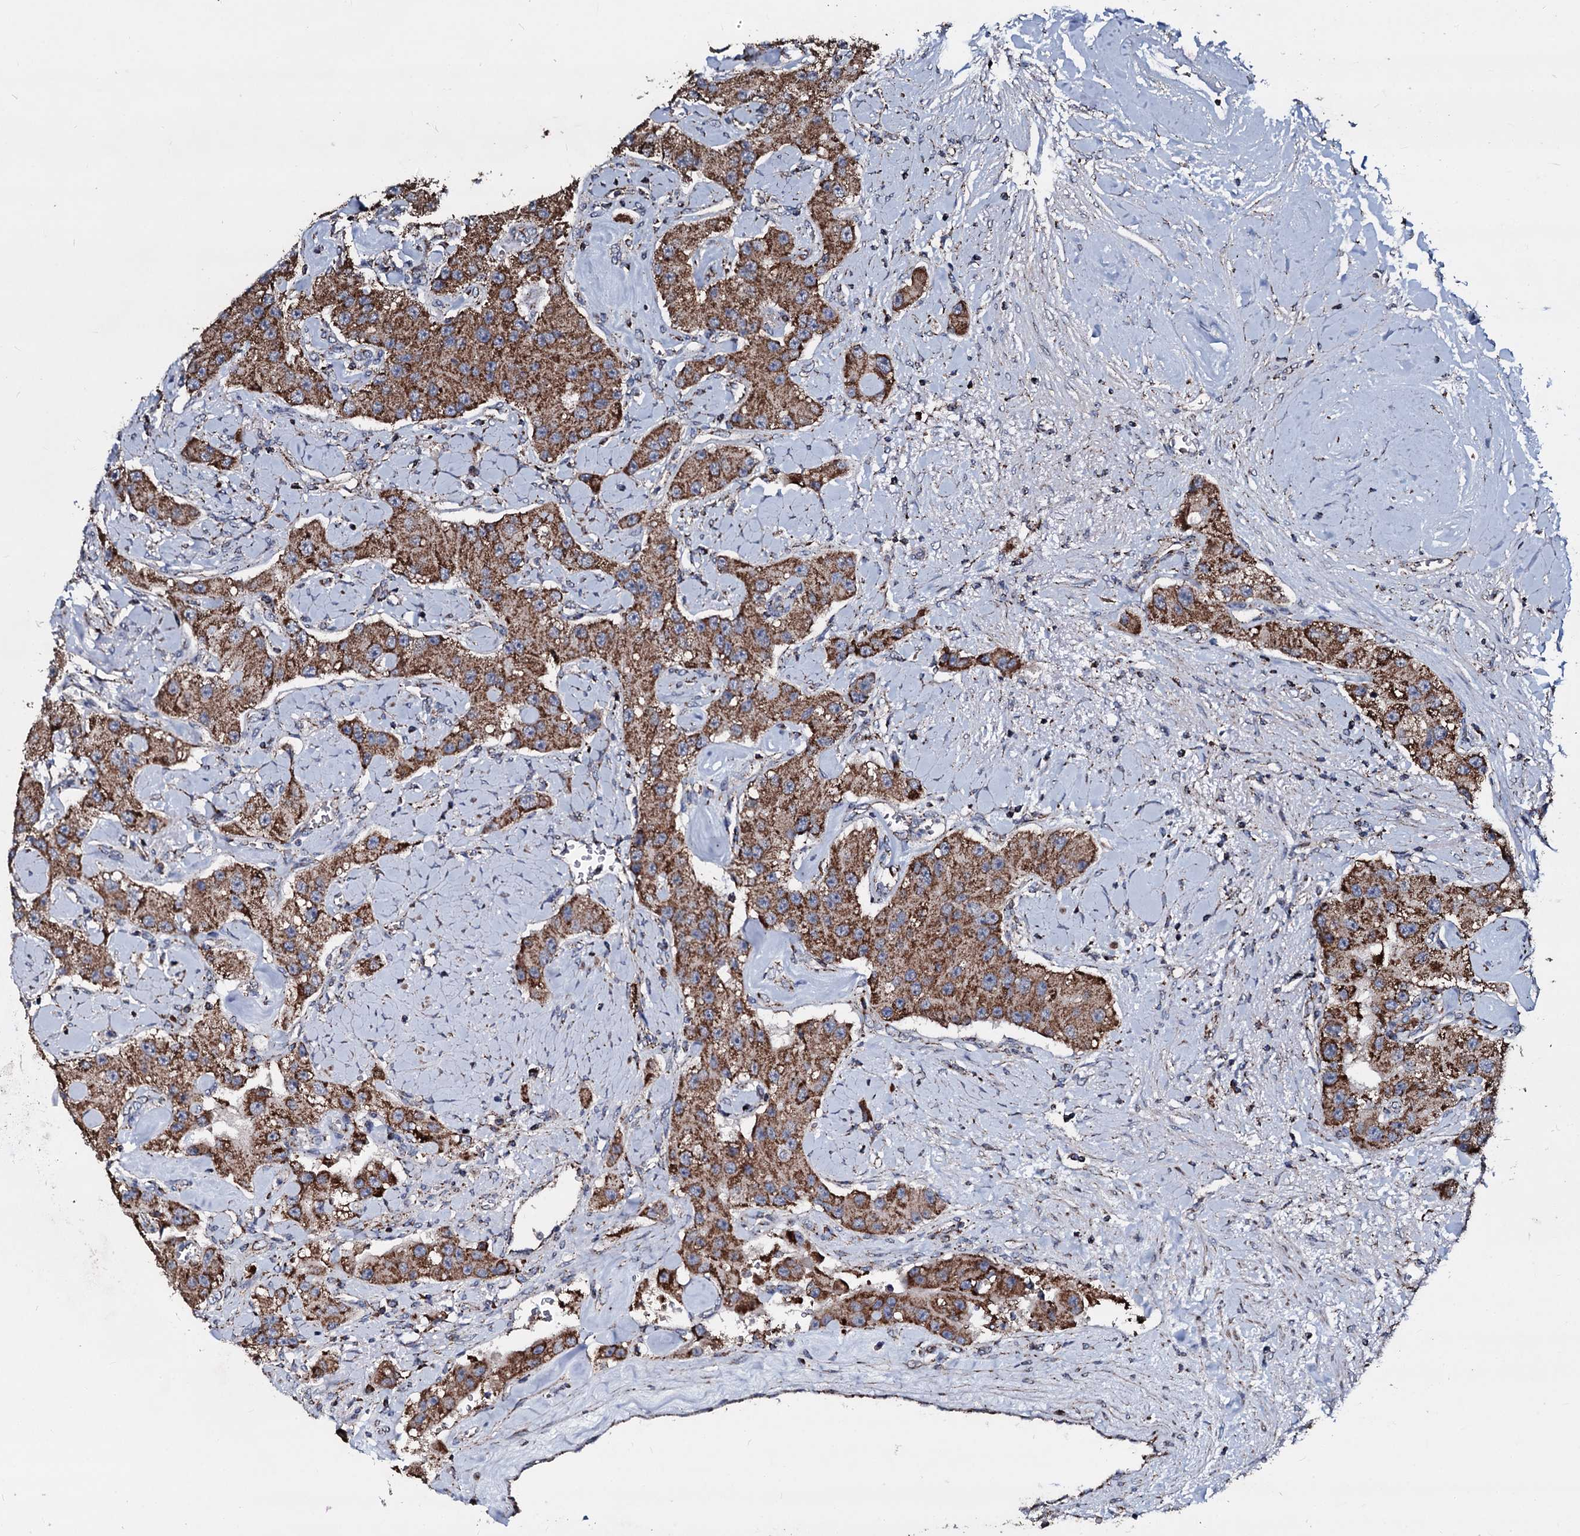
{"staining": {"intensity": "moderate", "quantity": ">75%", "location": "cytoplasmic/membranous"}, "tissue": "carcinoid", "cell_type": "Tumor cells", "image_type": "cancer", "snomed": [{"axis": "morphology", "description": "Carcinoid, malignant, NOS"}, {"axis": "topography", "description": "Pancreas"}], "caption": "This photomicrograph demonstrates carcinoid (malignant) stained with immunohistochemistry (IHC) to label a protein in brown. The cytoplasmic/membranous of tumor cells show moderate positivity for the protein. Nuclei are counter-stained blue.", "gene": "DYNC2I2", "patient": {"sex": "male", "age": 41}}